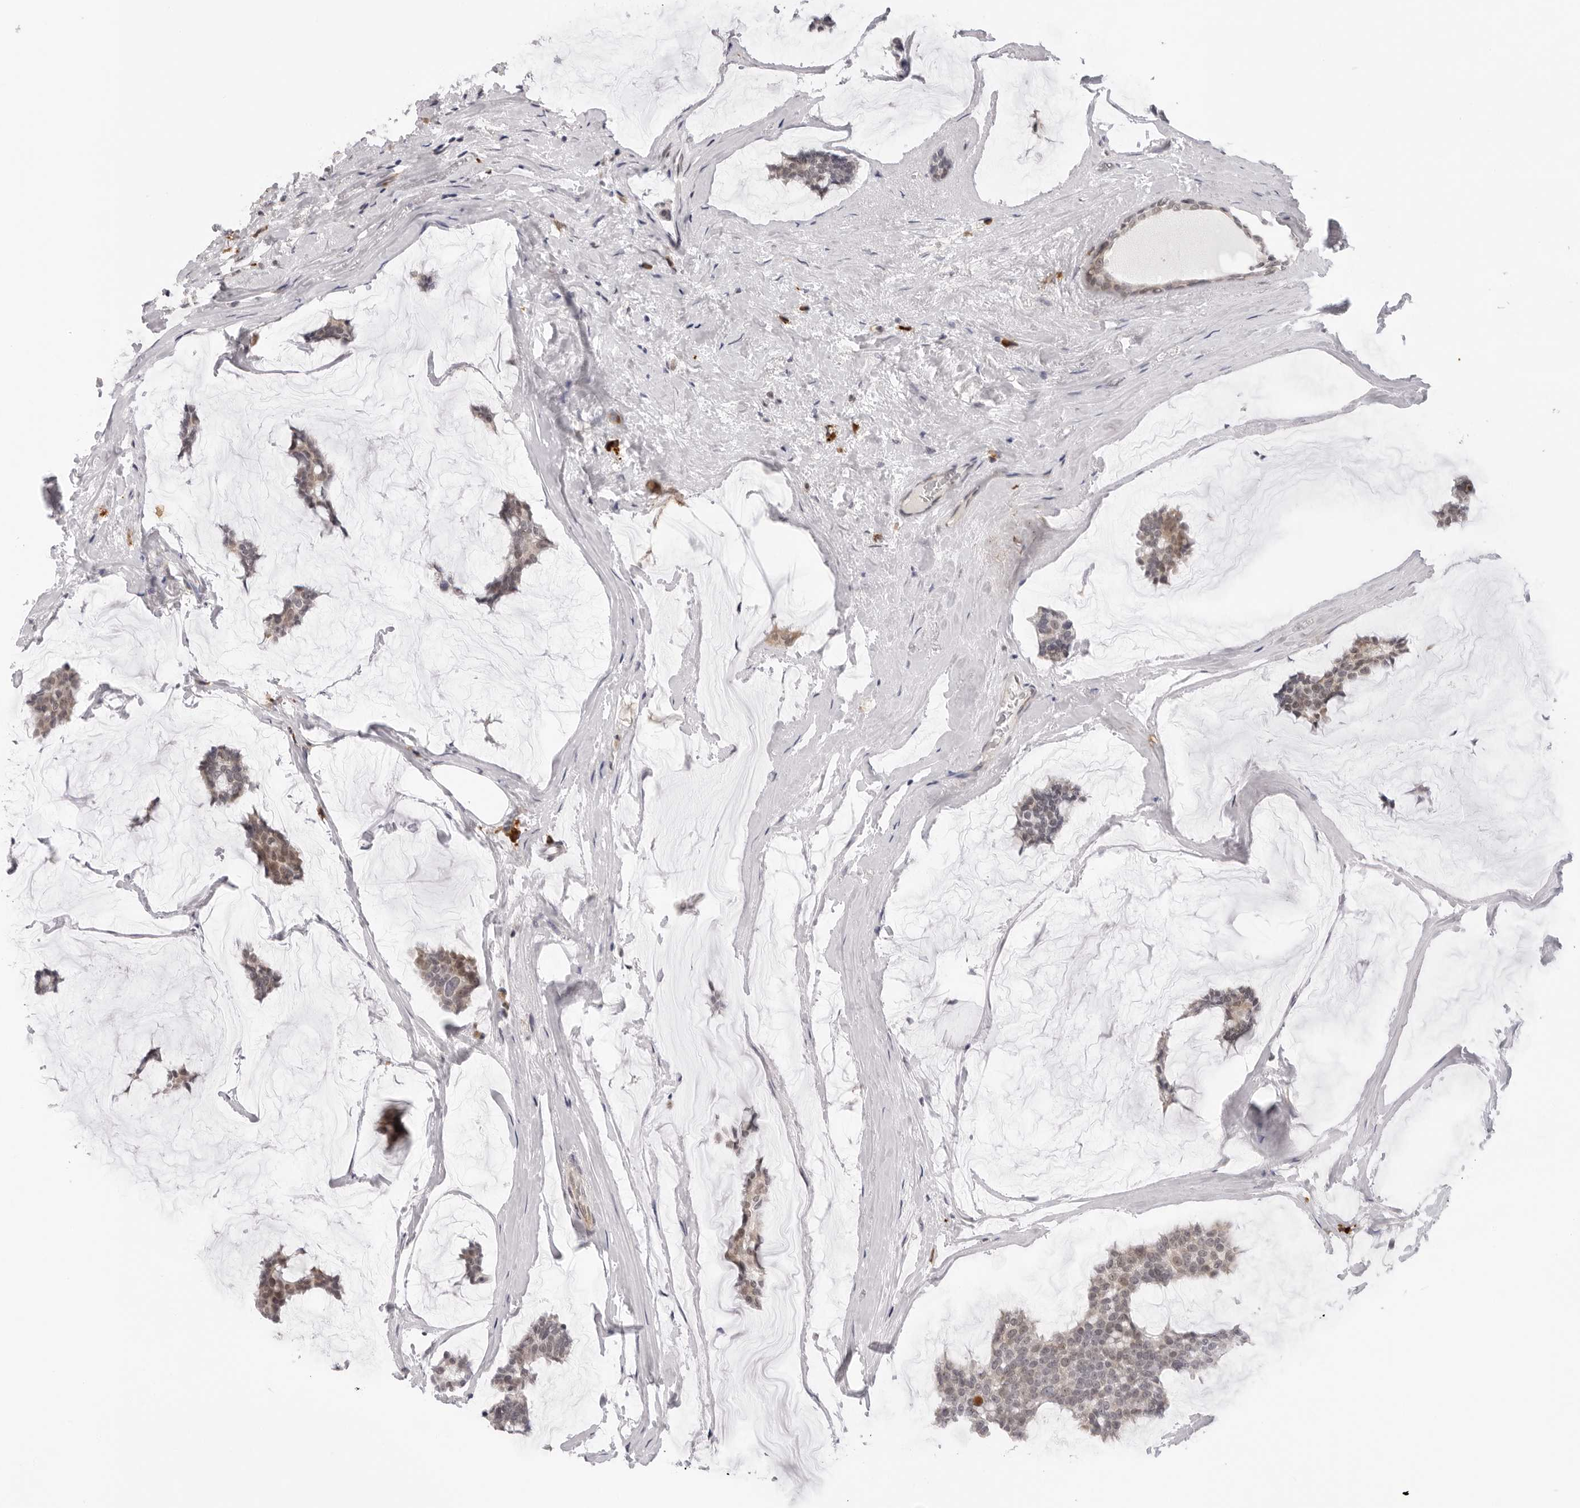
{"staining": {"intensity": "weak", "quantity": "25%-75%", "location": "cytoplasmic/membranous,nuclear"}, "tissue": "breast cancer", "cell_type": "Tumor cells", "image_type": "cancer", "snomed": [{"axis": "morphology", "description": "Duct carcinoma"}, {"axis": "topography", "description": "Breast"}], "caption": "Breast cancer tissue reveals weak cytoplasmic/membranous and nuclear staining in approximately 25%-75% of tumor cells, visualized by immunohistochemistry. (DAB IHC, brown staining for protein, blue staining for nuclei).", "gene": "IL17RA", "patient": {"sex": "female", "age": 93}}